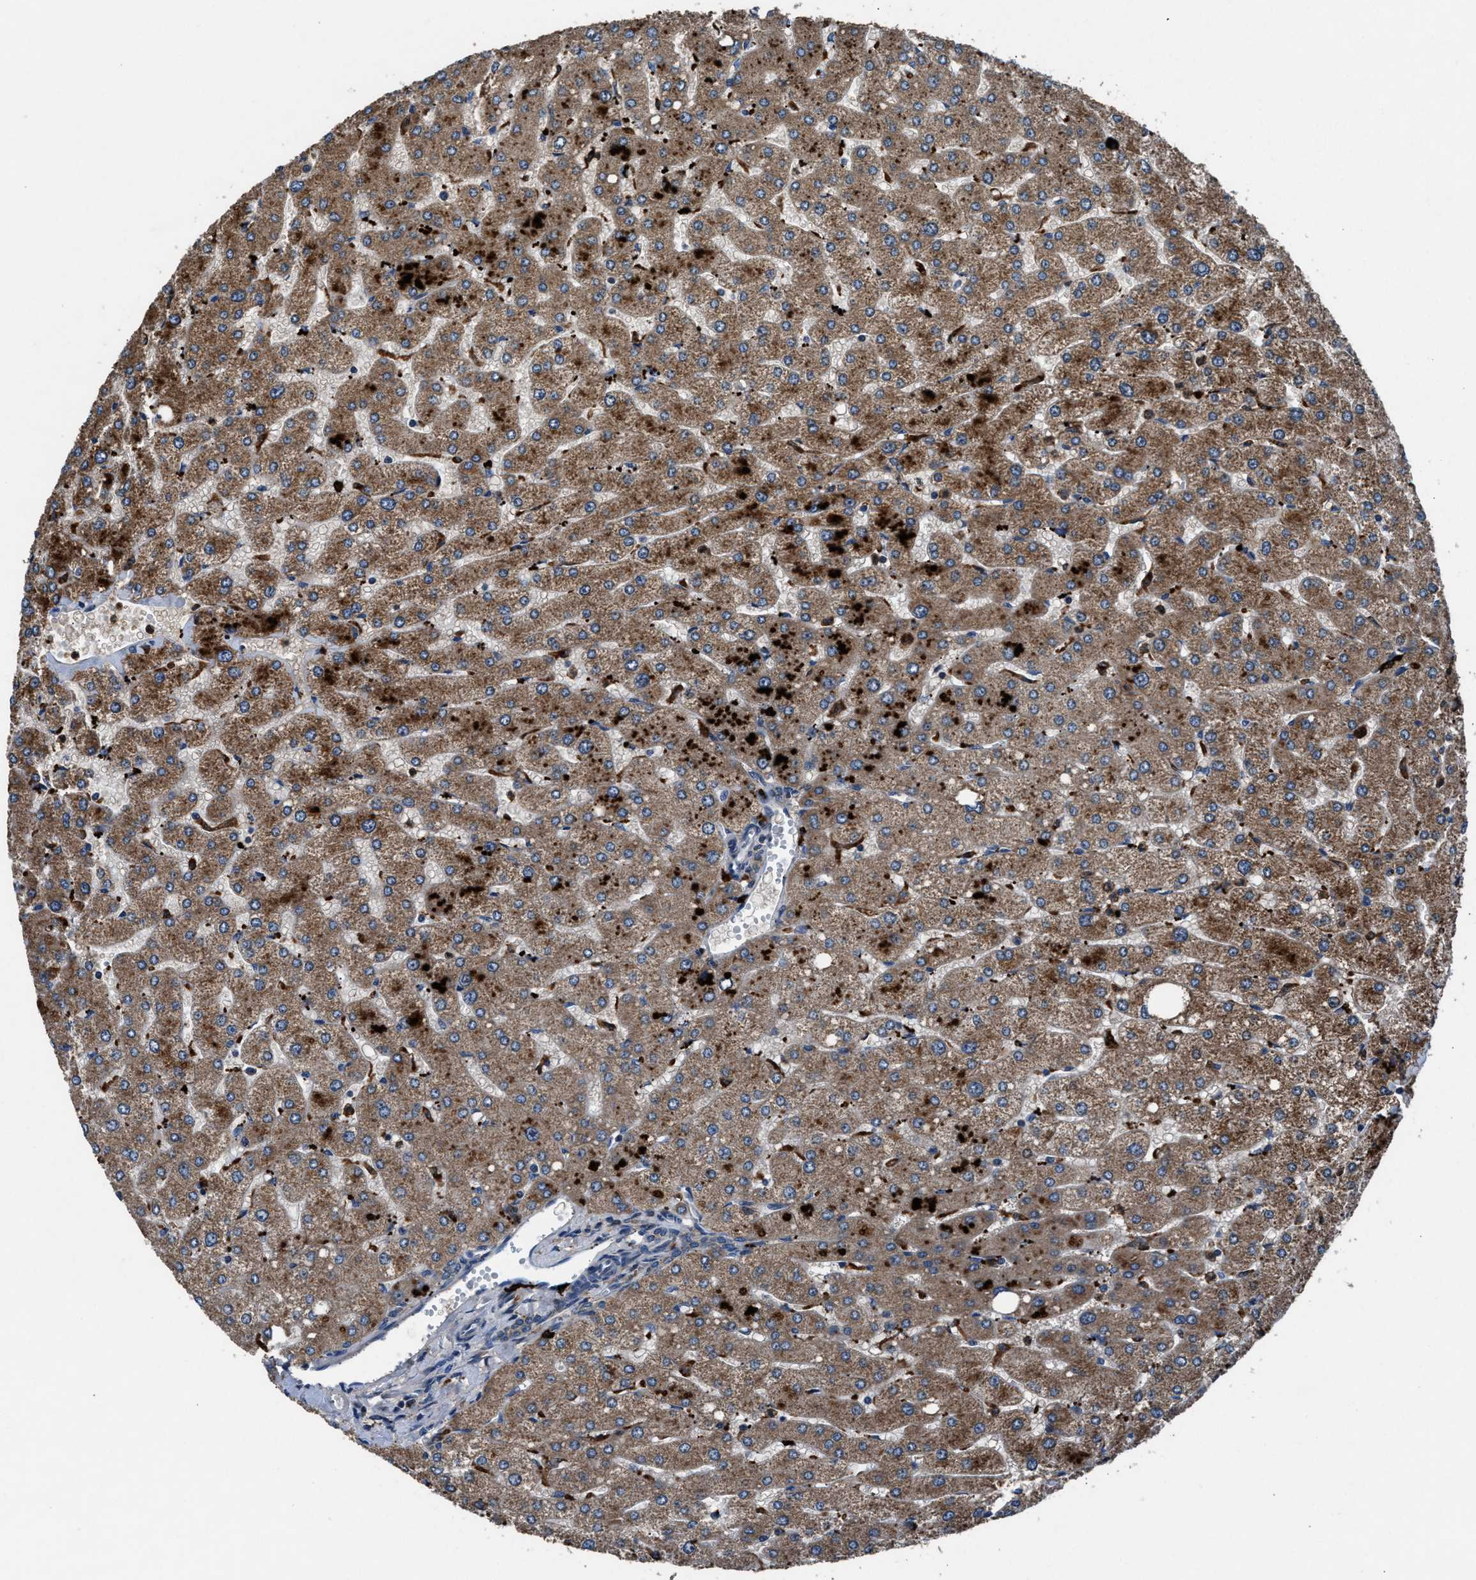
{"staining": {"intensity": "weak", "quantity": "25%-75%", "location": "cytoplasmic/membranous"}, "tissue": "liver", "cell_type": "Cholangiocytes", "image_type": "normal", "snomed": [{"axis": "morphology", "description": "Normal tissue, NOS"}, {"axis": "topography", "description": "Liver"}], "caption": "A histopathology image of human liver stained for a protein displays weak cytoplasmic/membranous brown staining in cholangiocytes. (DAB IHC, brown staining for protein, blue staining for nuclei).", "gene": "FAM221A", "patient": {"sex": "male", "age": 55}}